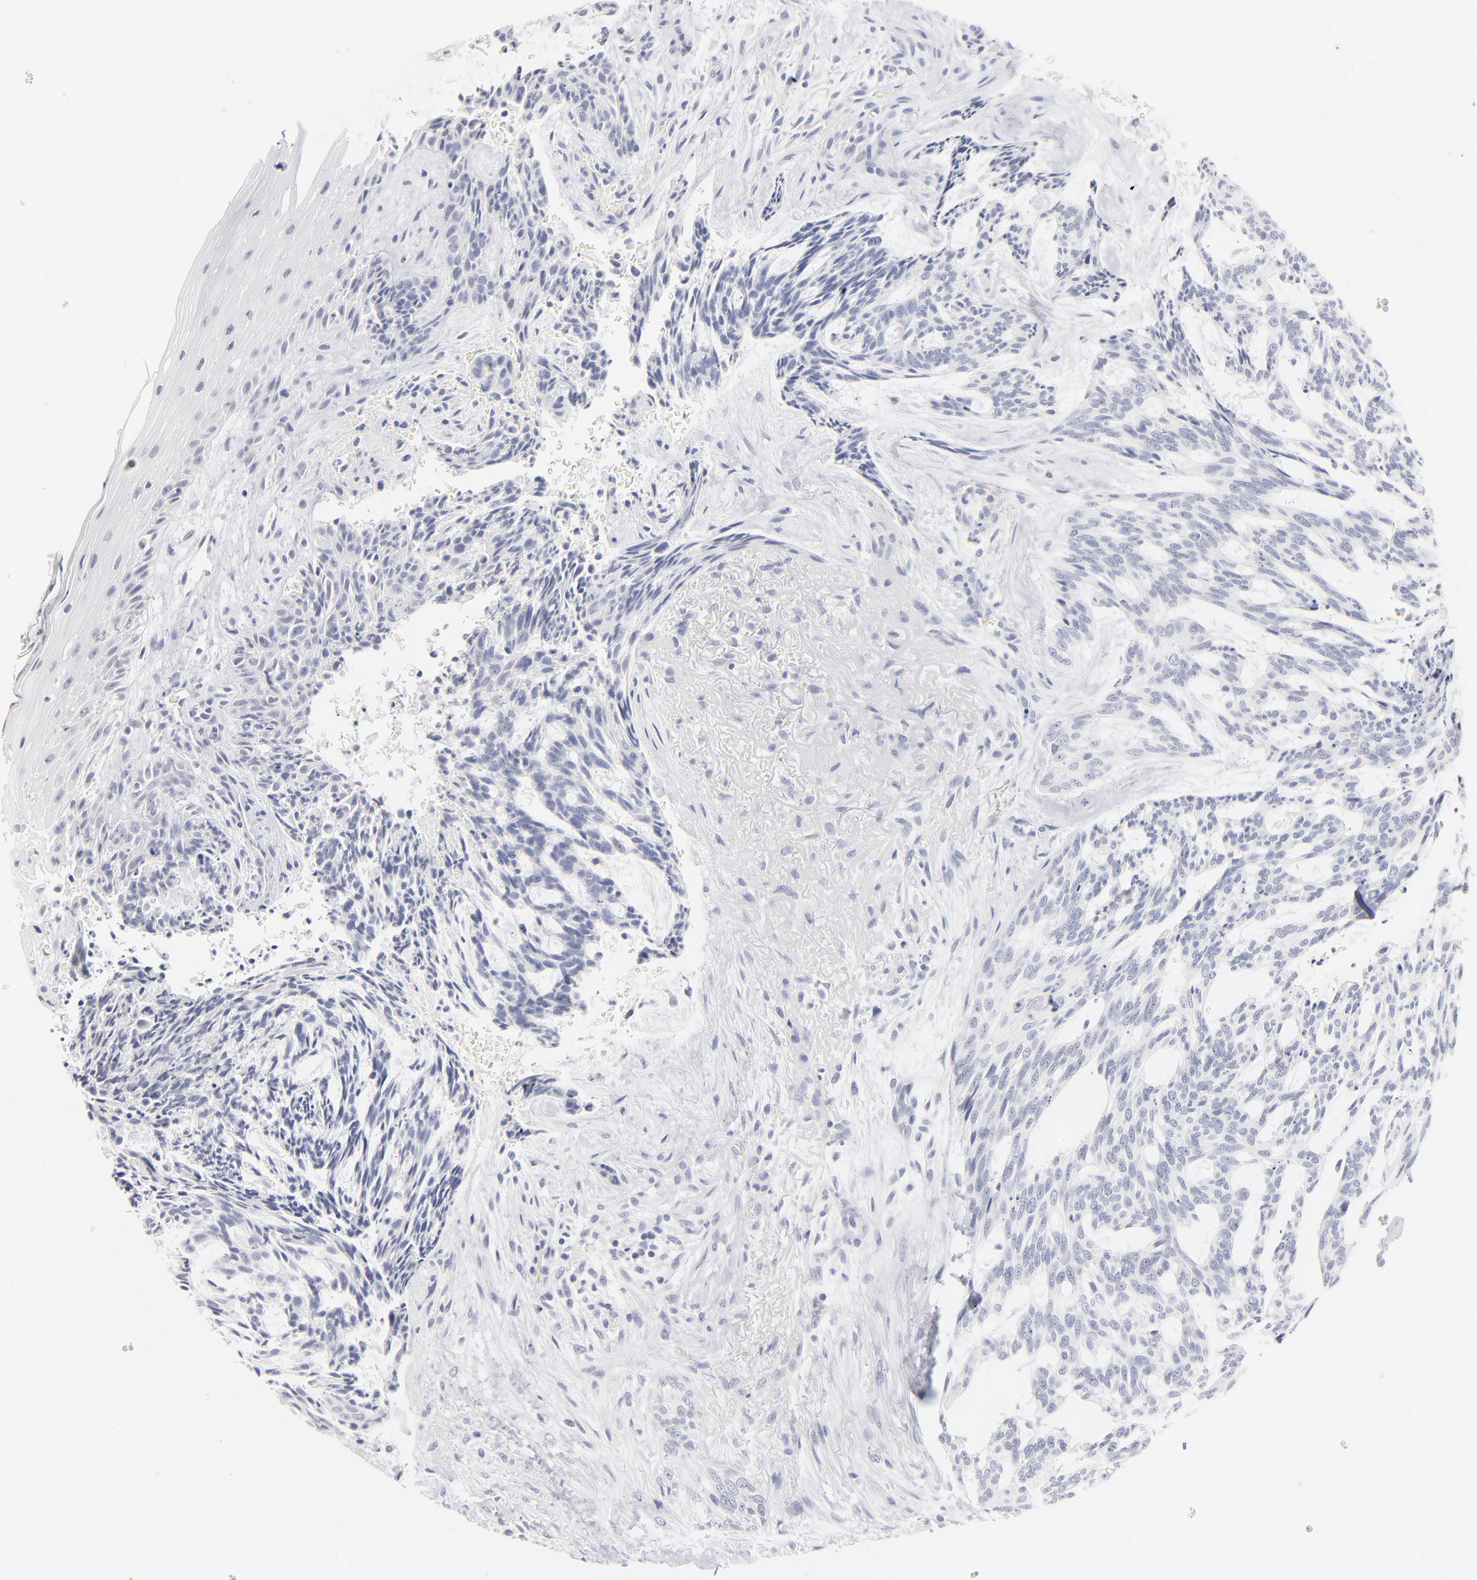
{"staining": {"intensity": "negative", "quantity": "none", "location": "none"}, "tissue": "skin cancer", "cell_type": "Tumor cells", "image_type": "cancer", "snomed": [{"axis": "morphology", "description": "Normal tissue, NOS"}, {"axis": "morphology", "description": "Basal cell carcinoma"}, {"axis": "topography", "description": "Skin"}], "caption": "Photomicrograph shows no significant protein positivity in tumor cells of skin cancer (basal cell carcinoma).", "gene": "KHNYN", "patient": {"sex": "female", "age": 71}}